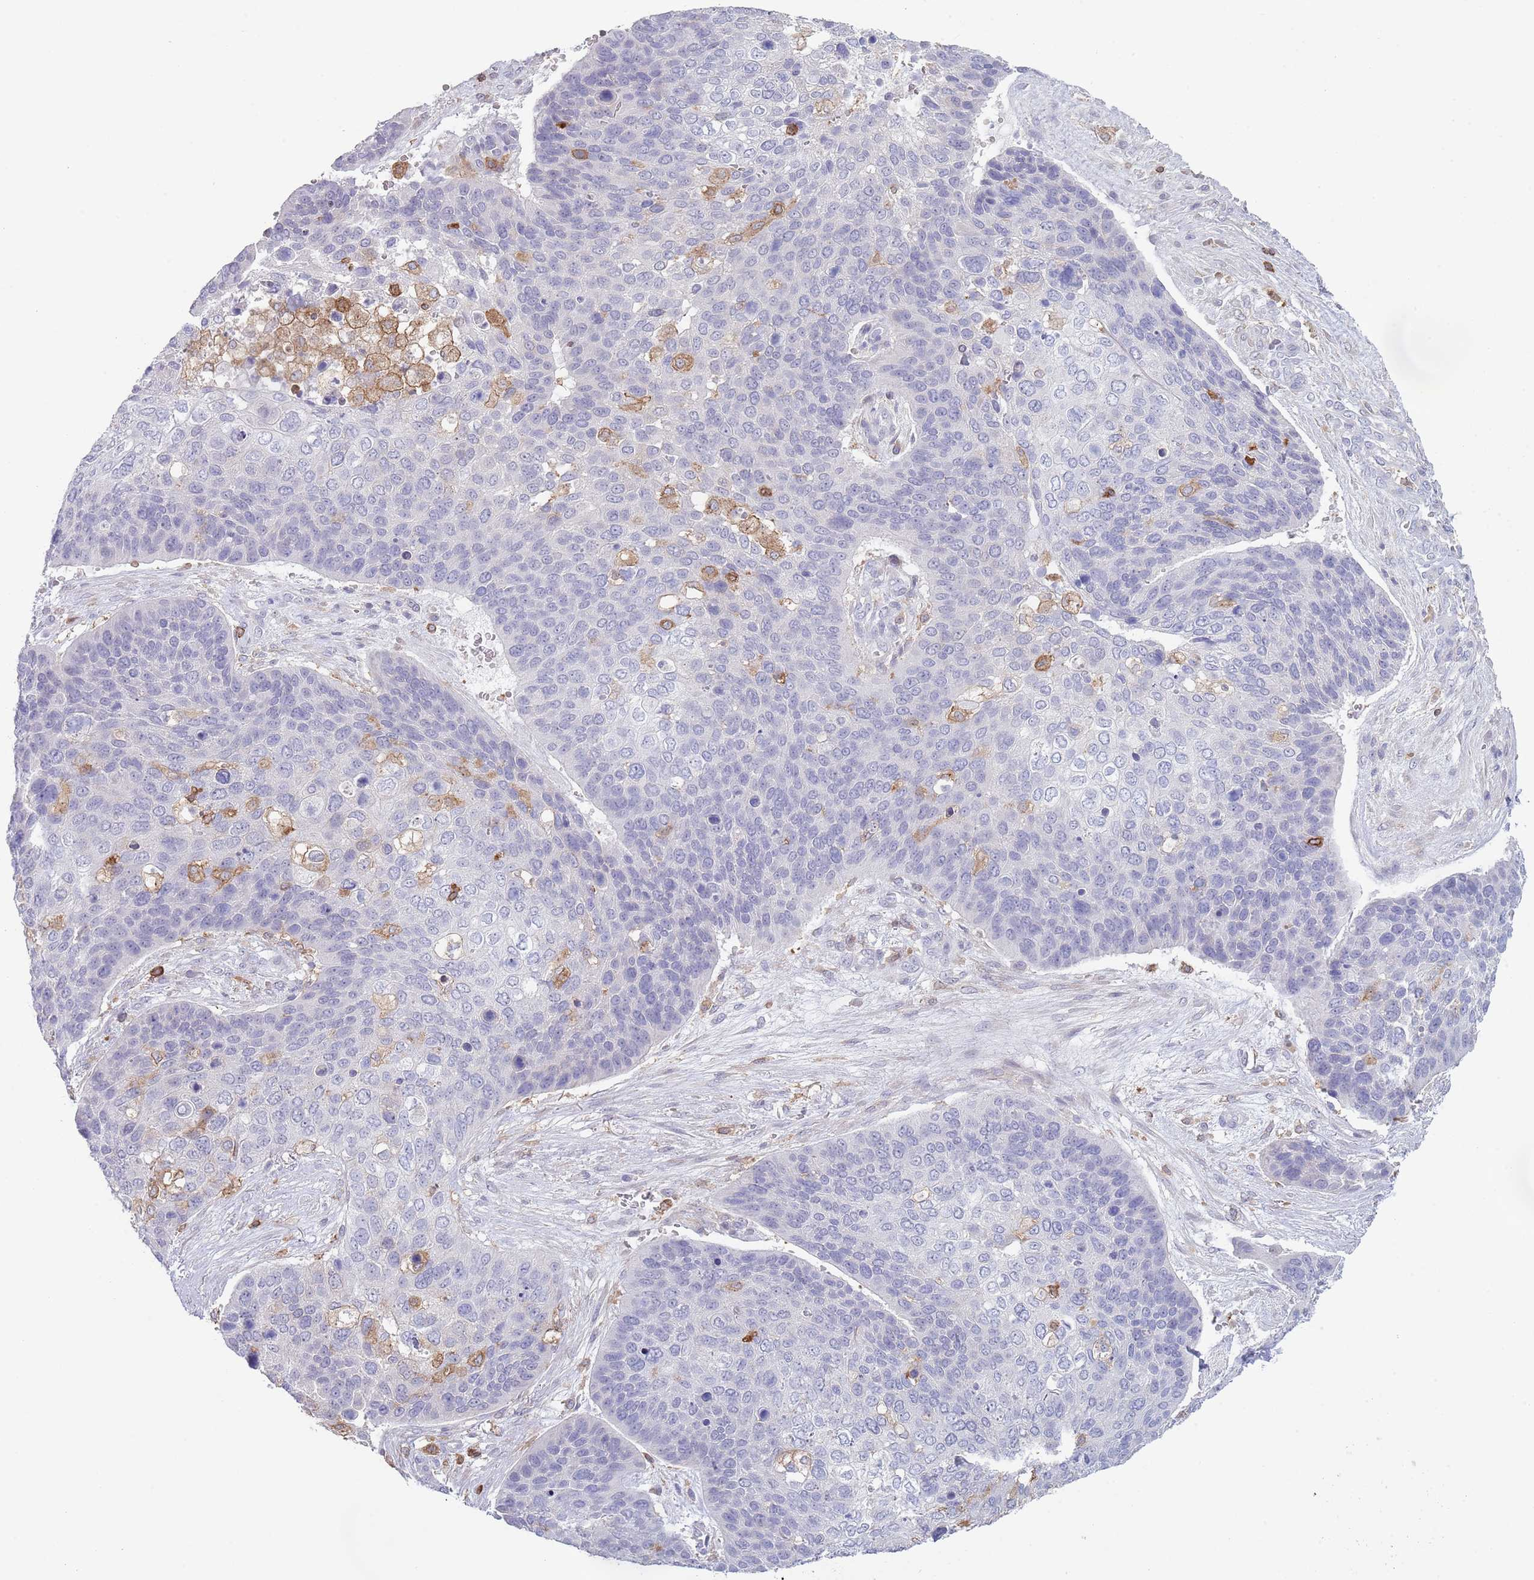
{"staining": {"intensity": "negative", "quantity": "none", "location": "none"}, "tissue": "skin cancer", "cell_type": "Tumor cells", "image_type": "cancer", "snomed": [{"axis": "morphology", "description": "Basal cell carcinoma"}, {"axis": "topography", "description": "Skin"}], "caption": "DAB immunohistochemical staining of basal cell carcinoma (skin) reveals no significant staining in tumor cells.", "gene": "LPXN", "patient": {"sex": "female", "age": 74}}